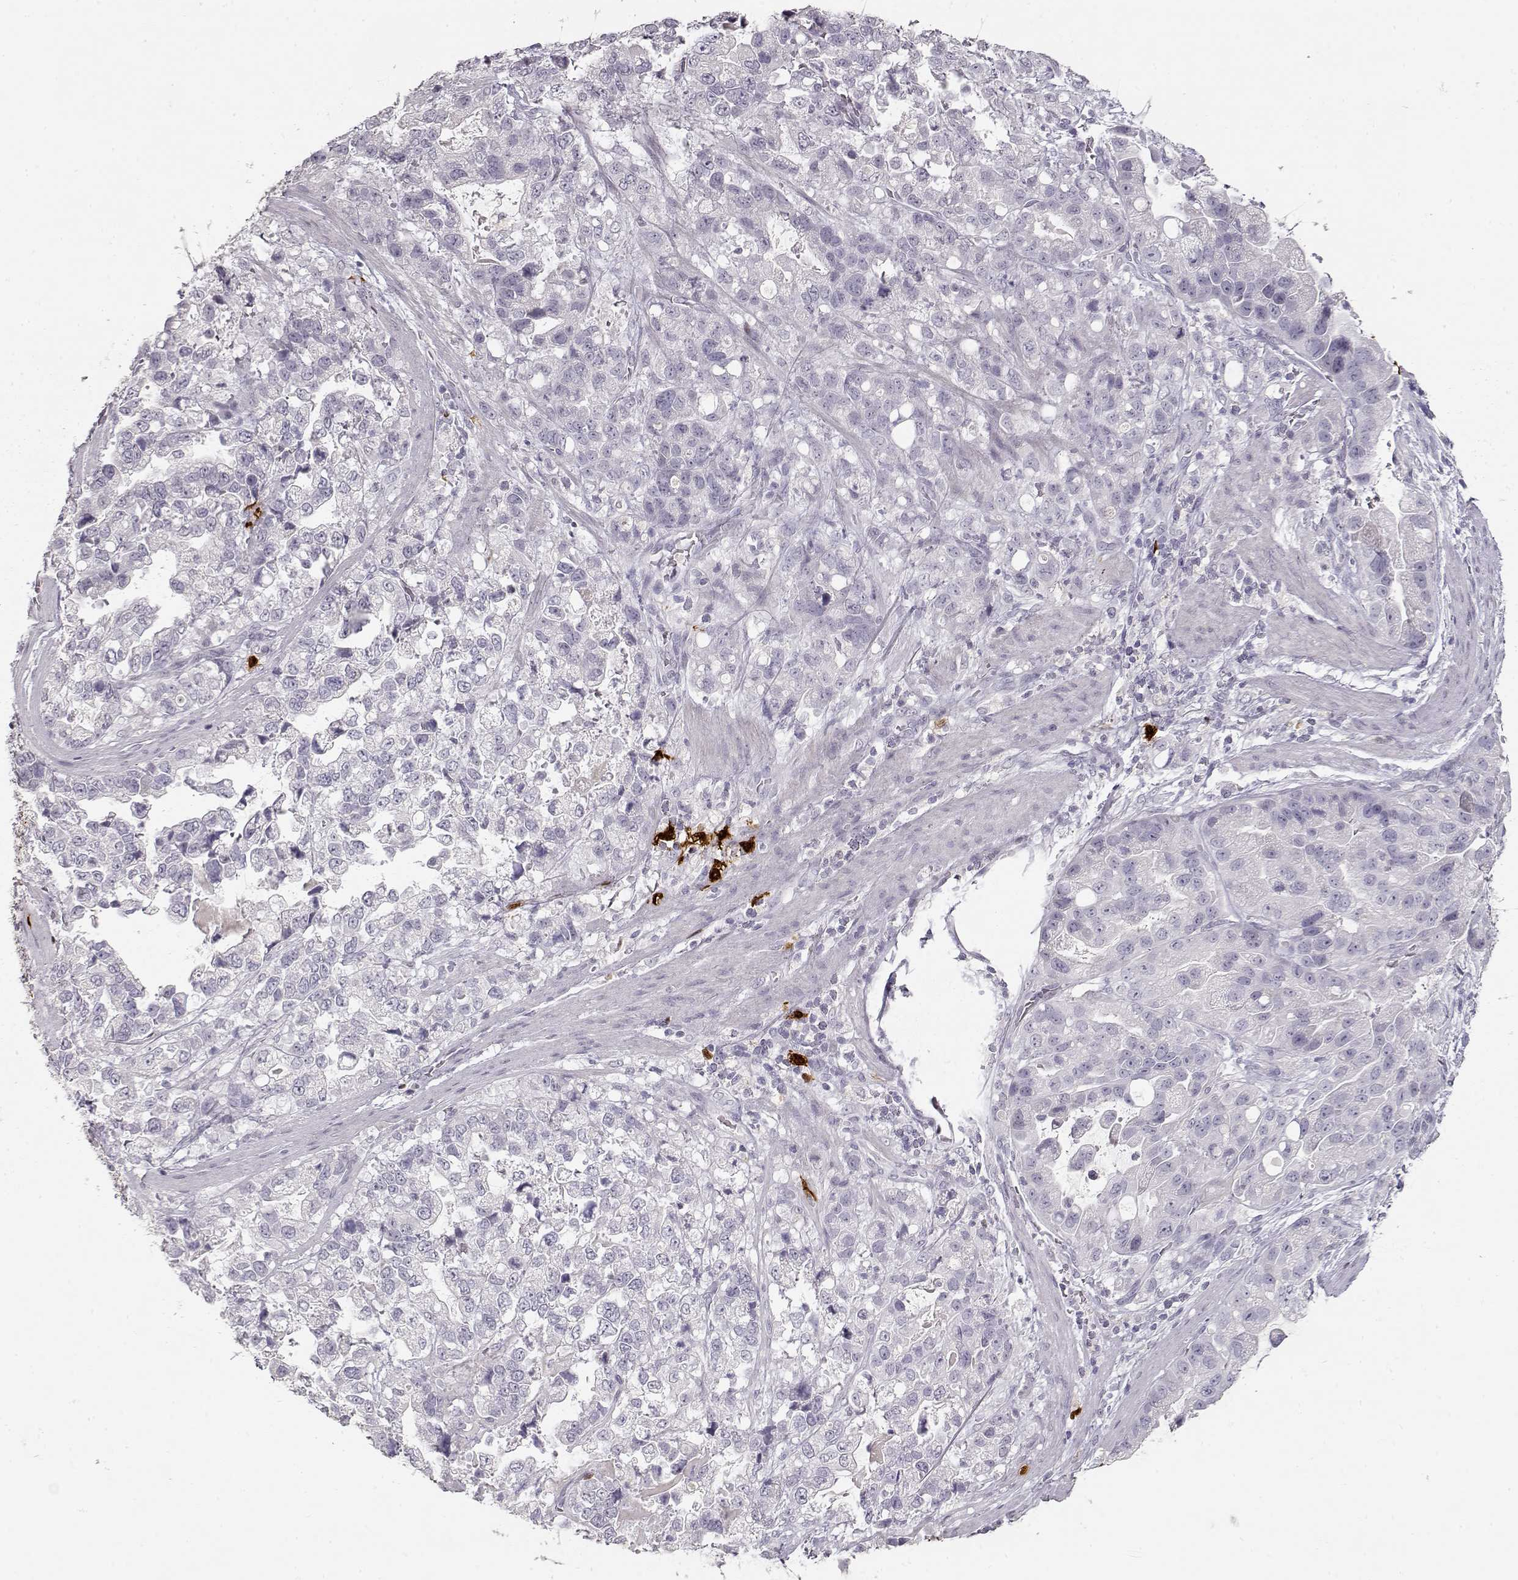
{"staining": {"intensity": "negative", "quantity": "none", "location": "none"}, "tissue": "stomach cancer", "cell_type": "Tumor cells", "image_type": "cancer", "snomed": [{"axis": "morphology", "description": "Adenocarcinoma, NOS"}, {"axis": "topography", "description": "Stomach"}], "caption": "An image of stomach cancer stained for a protein displays no brown staining in tumor cells.", "gene": "S100B", "patient": {"sex": "male", "age": 59}}